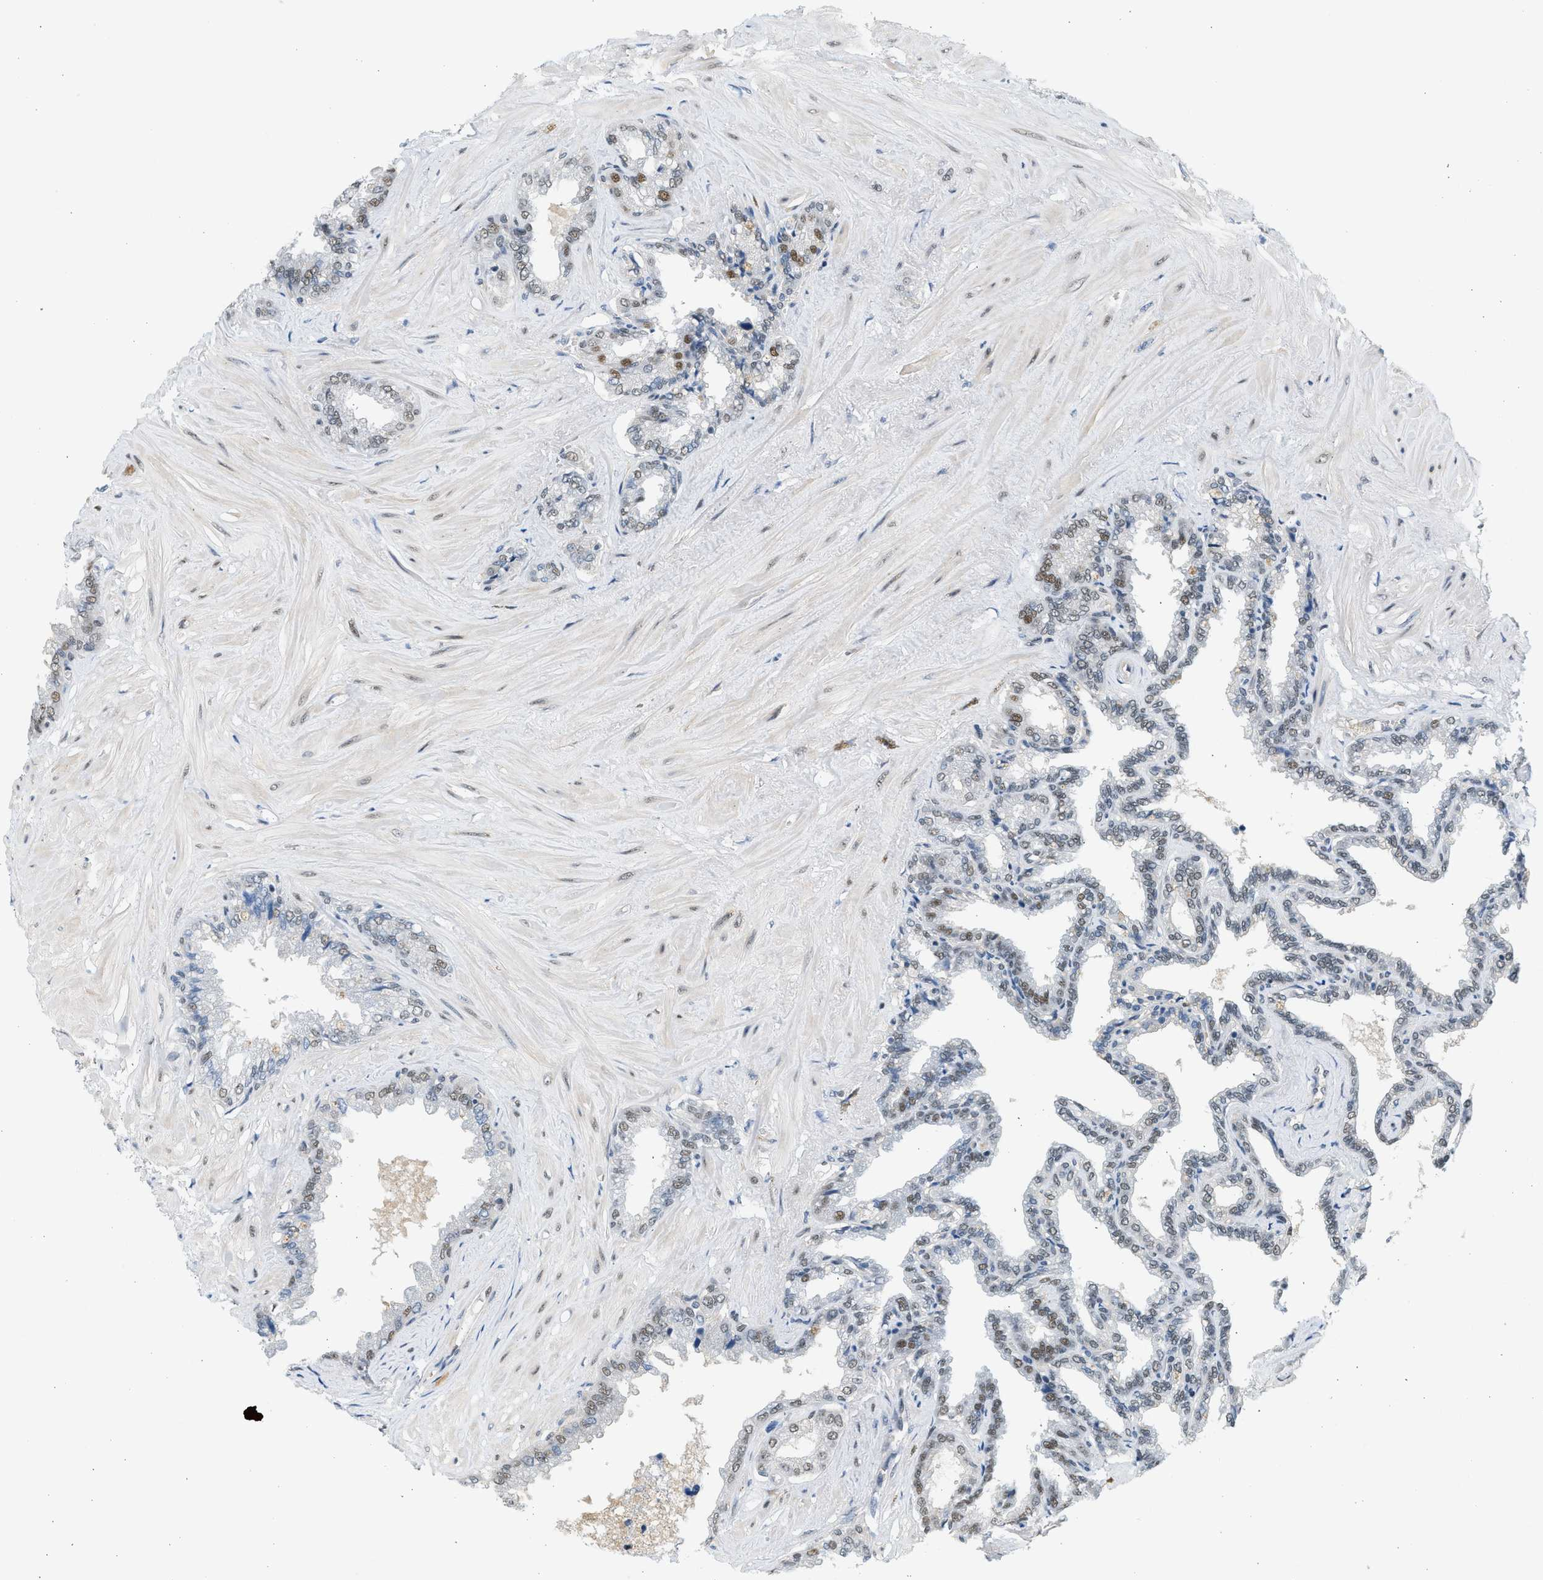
{"staining": {"intensity": "weak", "quantity": "<25%", "location": "nuclear"}, "tissue": "seminal vesicle", "cell_type": "Glandular cells", "image_type": "normal", "snomed": [{"axis": "morphology", "description": "Normal tissue, NOS"}, {"axis": "topography", "description": "Seminal veicle"}], "caption": "Immunohistochemistry (IHC) image of benign seminal vesicle: seminal vesicle stained with DAB (3,3'-diaminobenzidine) reveals no significant protein expression in glandular cells.", "gene": "HIPK1", "patient": {"sex": "male", "age": 46}}